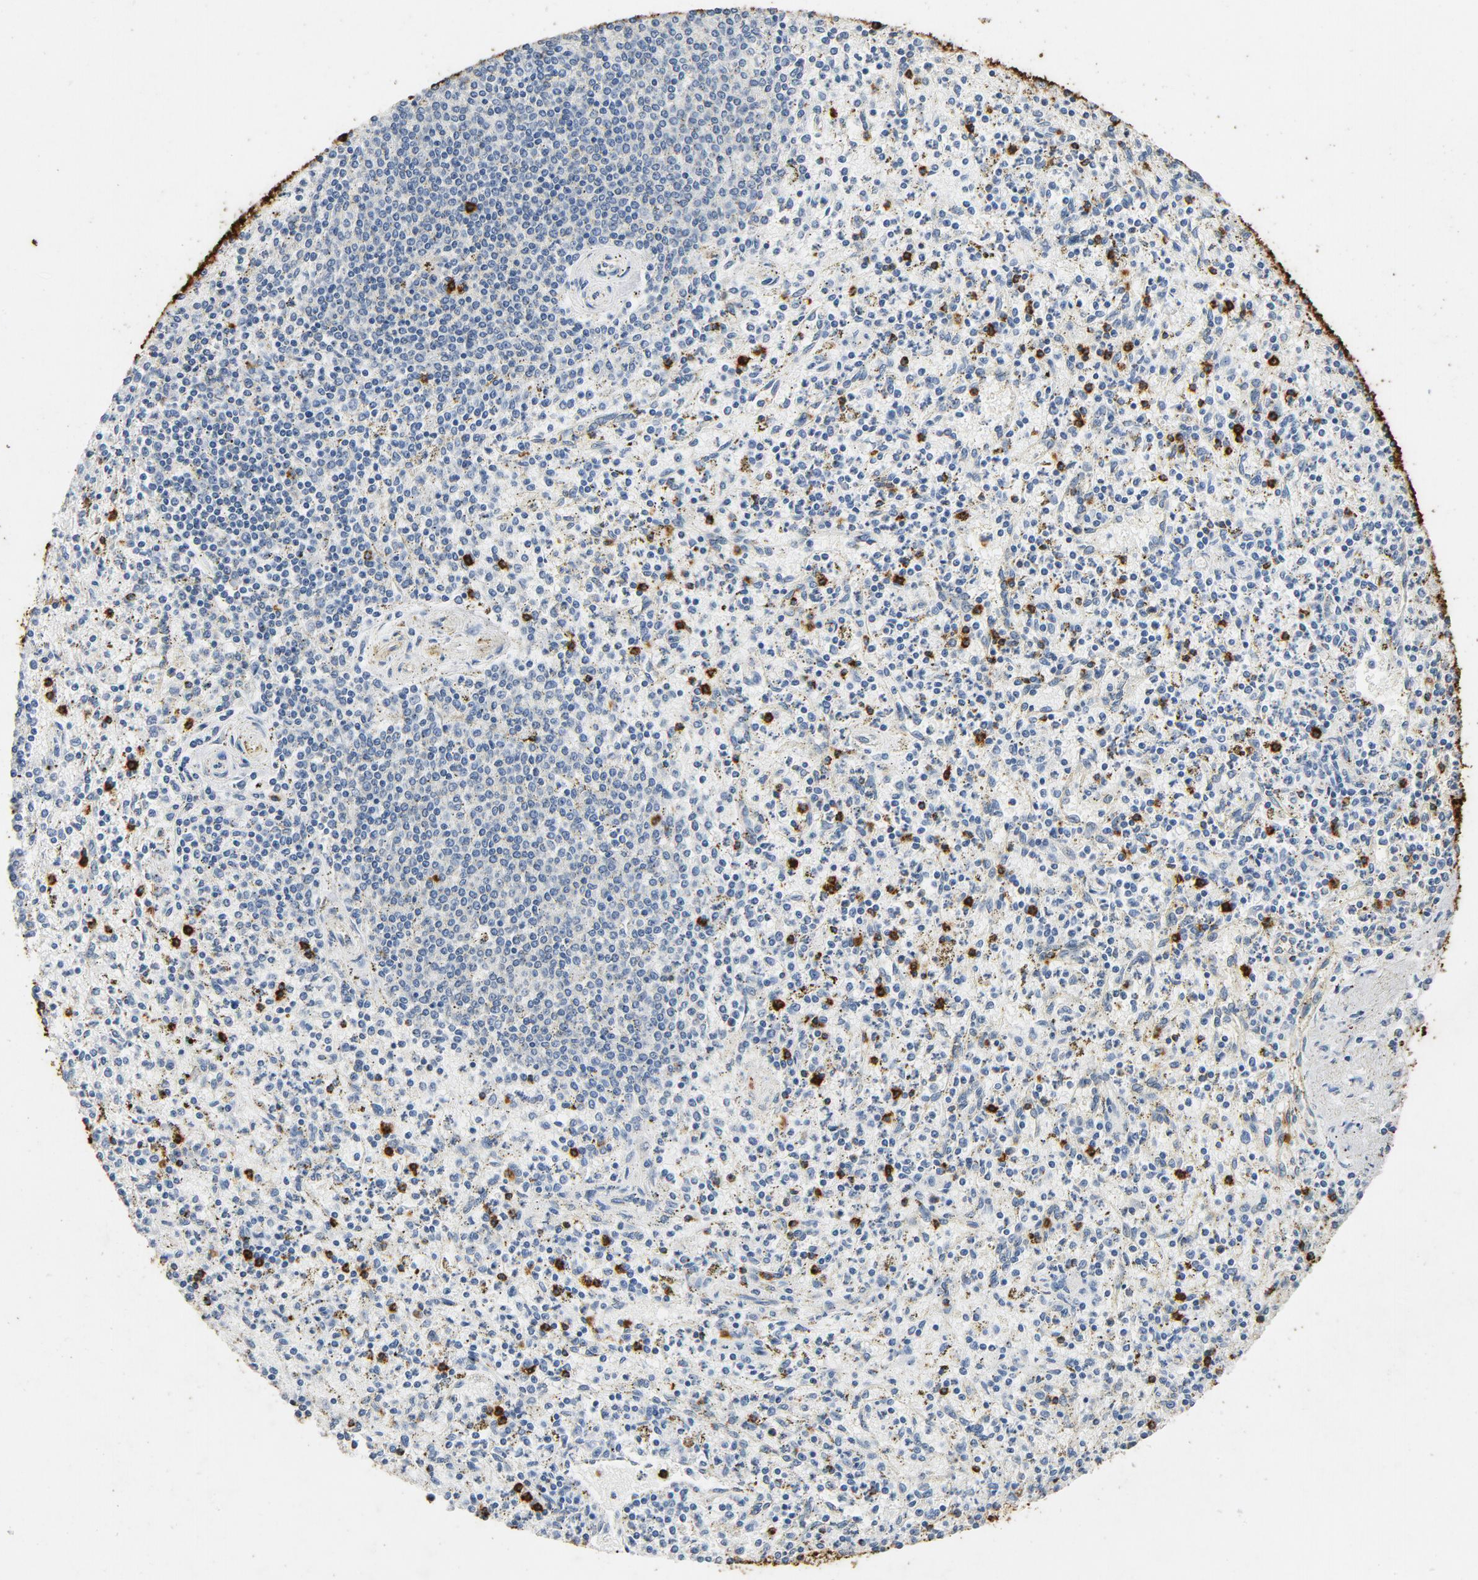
{"staining": {"intensity": "strong", "quantity": "<25%", "location": "cytoplasmic/membranous"}, "tissue": "spleen", "cell_type": "Cells in red pulp", "image_type": "normal", "snomed": [{"axis": "morphology", "description": "Normal tissue, NOS"}, {"axis": "topography", "description": "Spleen"}], "caption": "Benign spleen was stained to show a protein in brown. There is medium levels of strong cytoplasmic/membranous staining in approximately <25% of cells in red pulp. (DAB (3,3'-diaminobenzidine) = brown stain, brightfield microscopy at high magnification).", "gene": "PTPRB", "patient": {"sex": "male", "age": 72}}